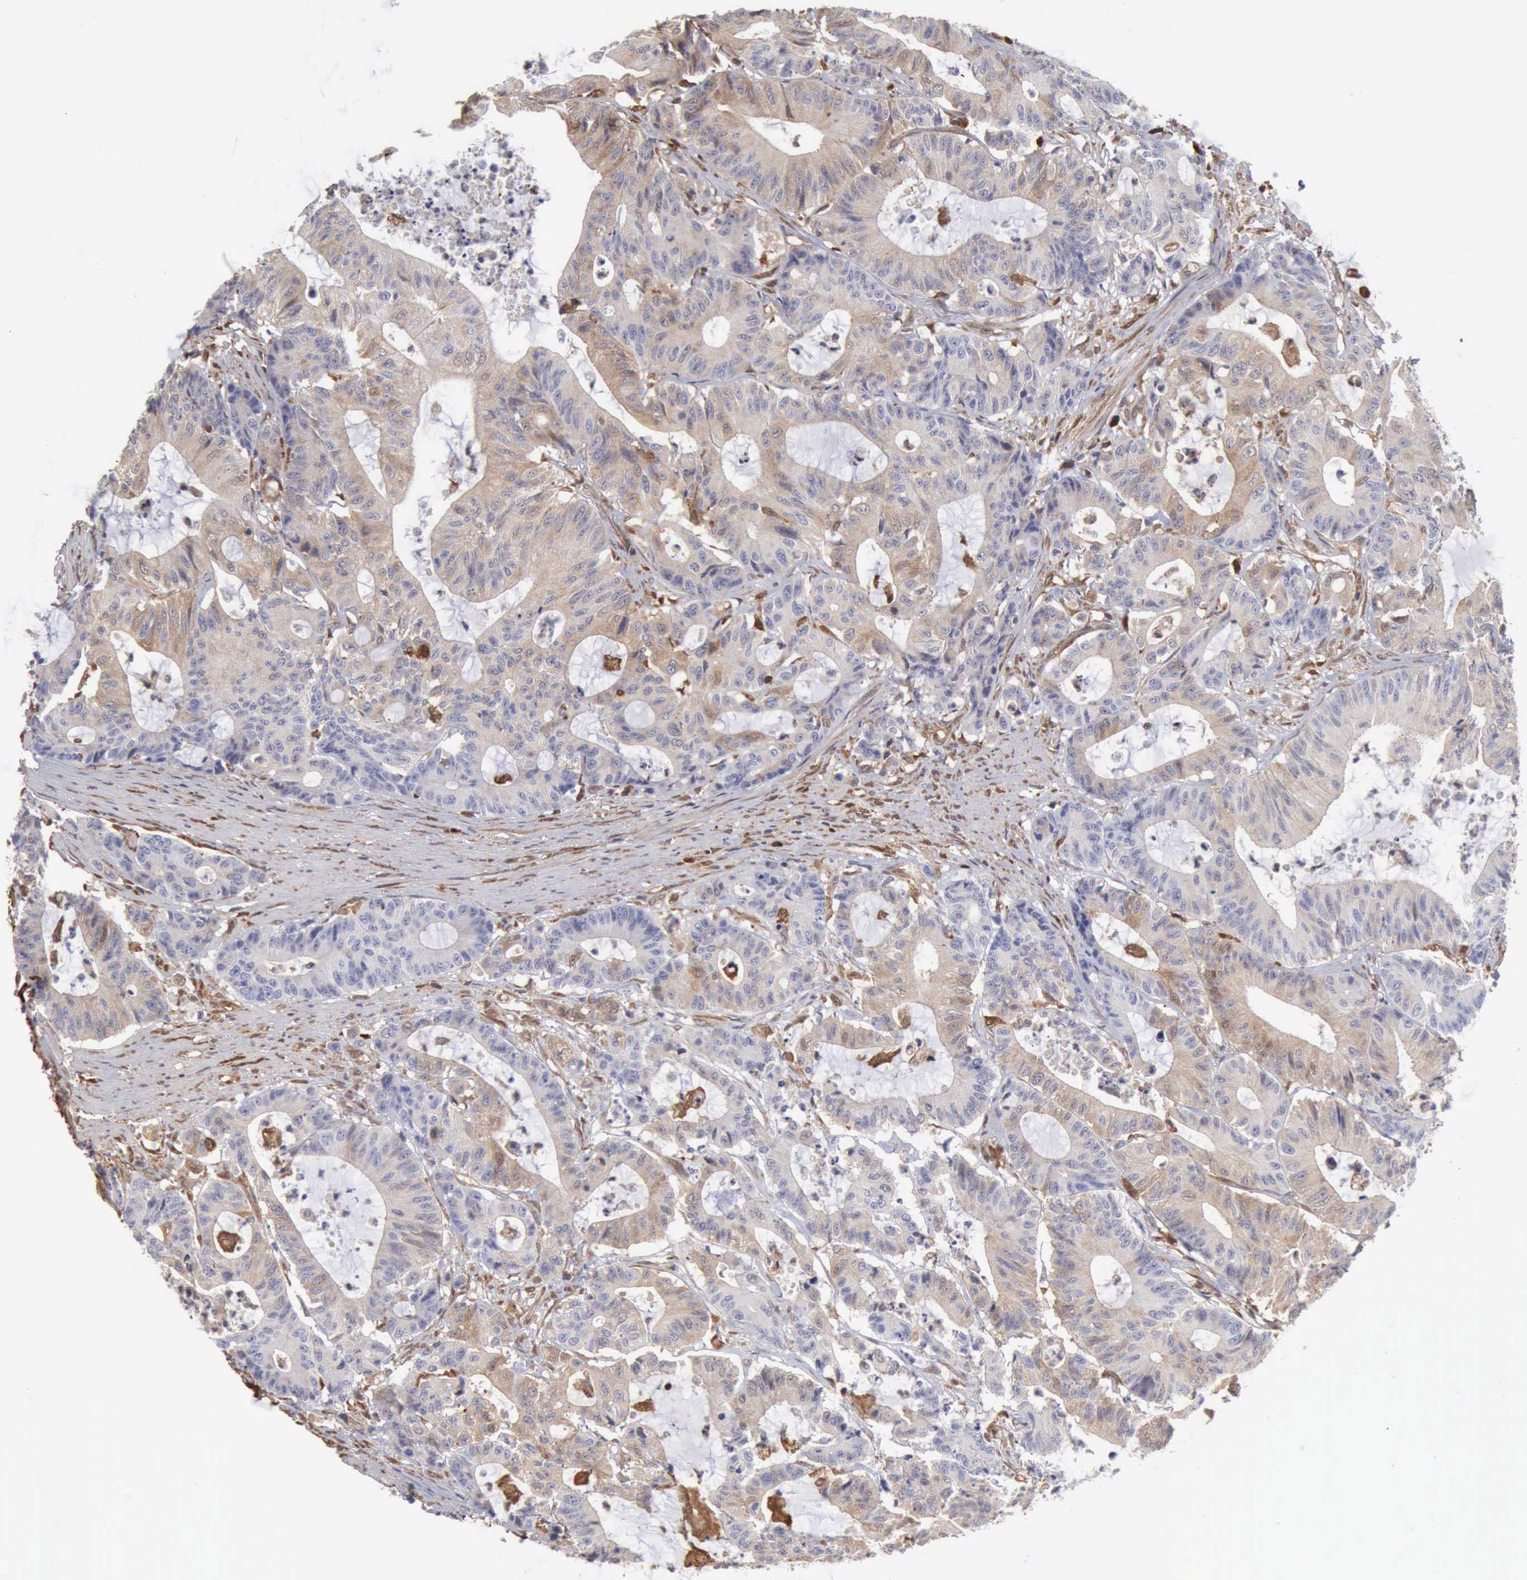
{"staining": {"intensity": "weak", "quantity": "25%-75%", "location": "cytoplasmic/membranous"}, "tissue": "colorectal cancer", "cell_type": "Tumor cells", "image_type": "cancer", "snomed": [{"axis": "morphology", "description": "Adenocarcinoma, NOS"}, {"axis": "topography", "description": "Colon"}], "caption": "A low amount of weak cytoplasmic/membranous staining is appreciated in approximately 25%-75% of tumor cells in adenocarcinoma (colorectal) tissue.", "gene": "APOL2", "patient": {"sex": "female", "age": 84}}